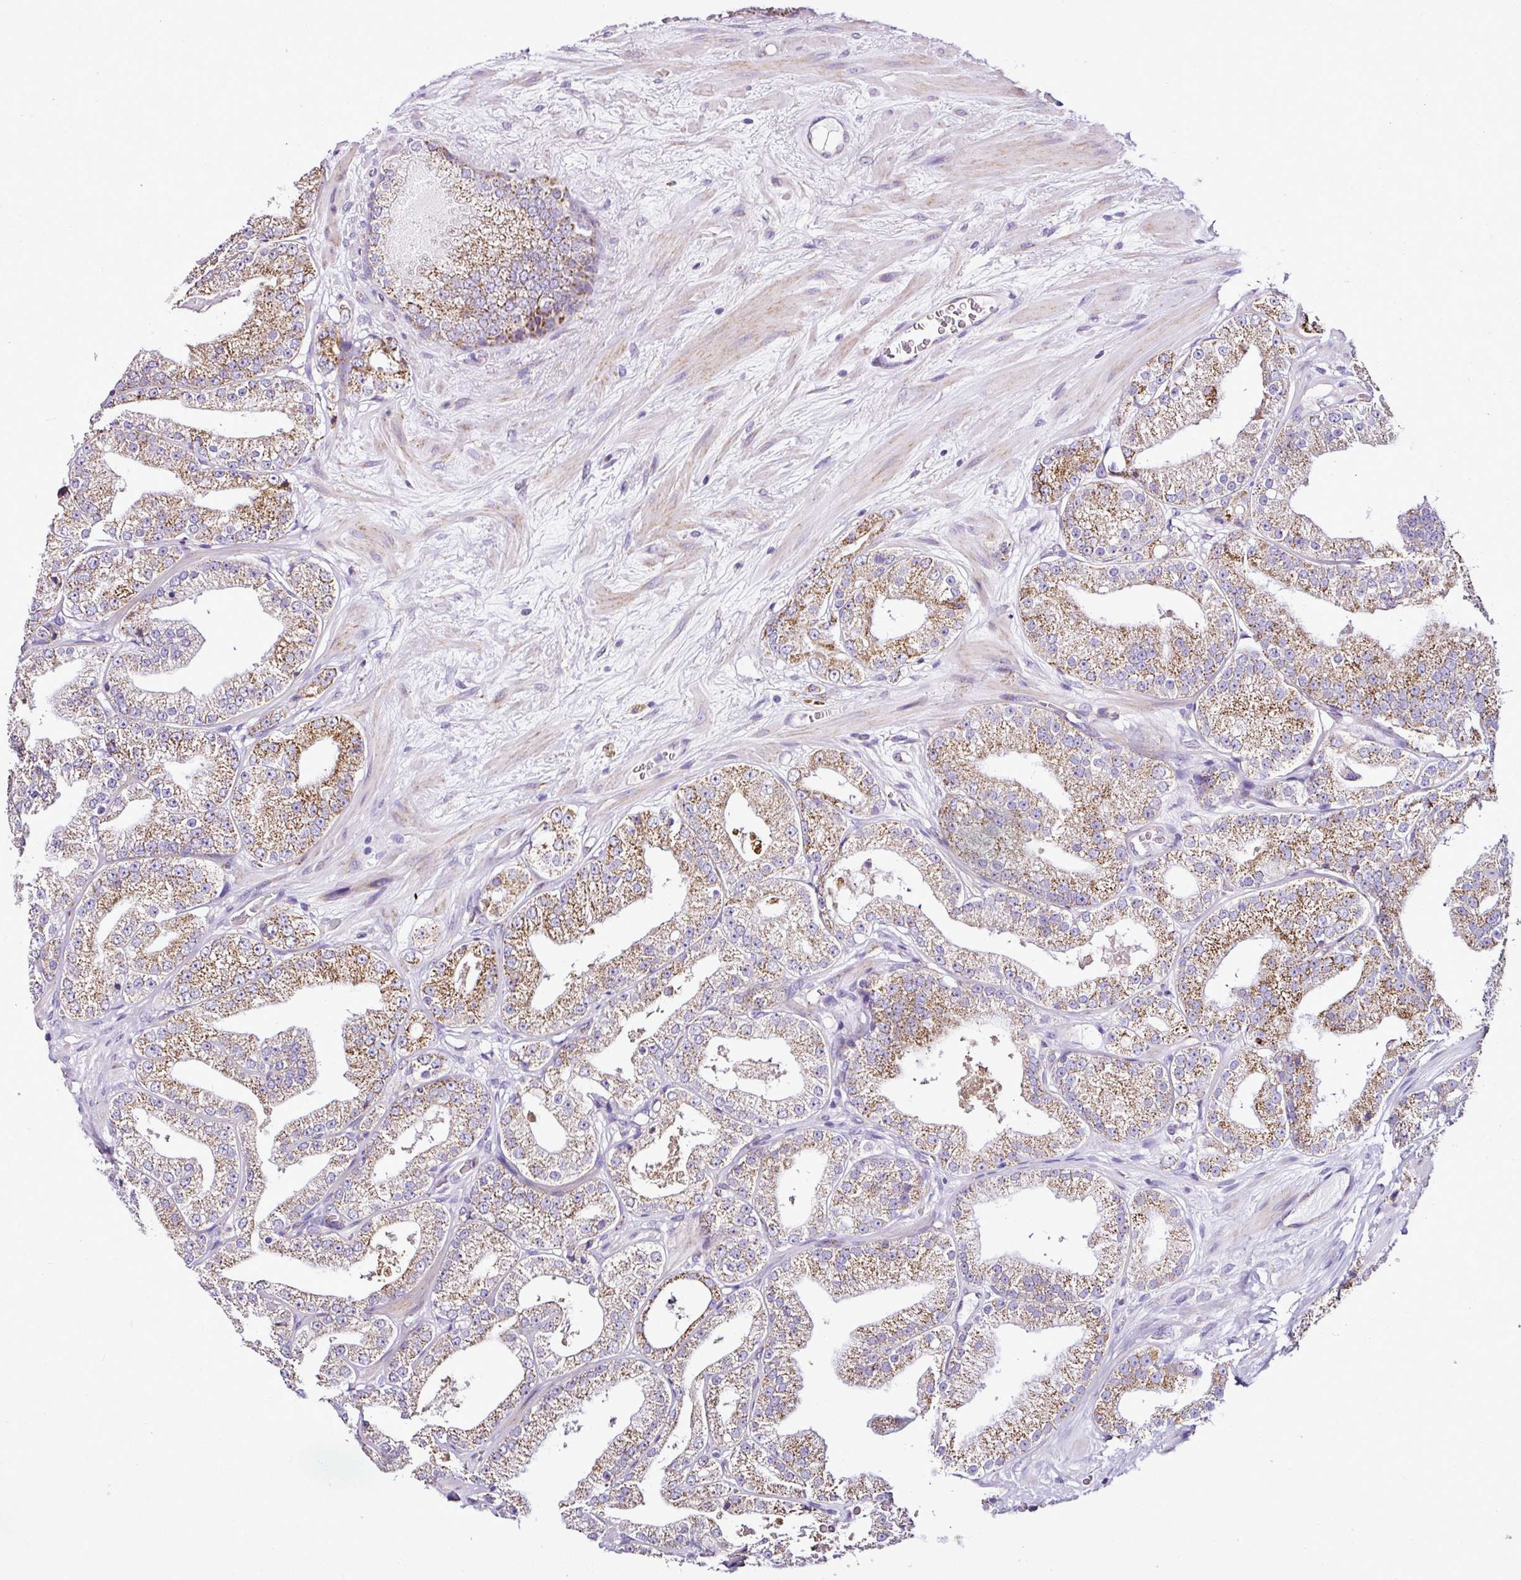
{"staining": {"intensity": "moderate", "quantity": ">75%", "location": "cytoplasmic/membranous"}, "tissue": "prostate cancer", "cell_type": "Tumor cells", "image_type": "cancer", "snomed": [{"axis": "morphology", "description": "Adenocarcinoma, High grade"}, {"axis": "topography", "description": "Prostate"}], "caption": "Brown immunohistochemical staining in human adenocarcinoma (high-grade) (prostate) displays moderate cytoplasmic/membranous expression in about >75% of tumor cells.", "gene": "DPAGT1", "patient": {"sex": "male", "age": 68}}